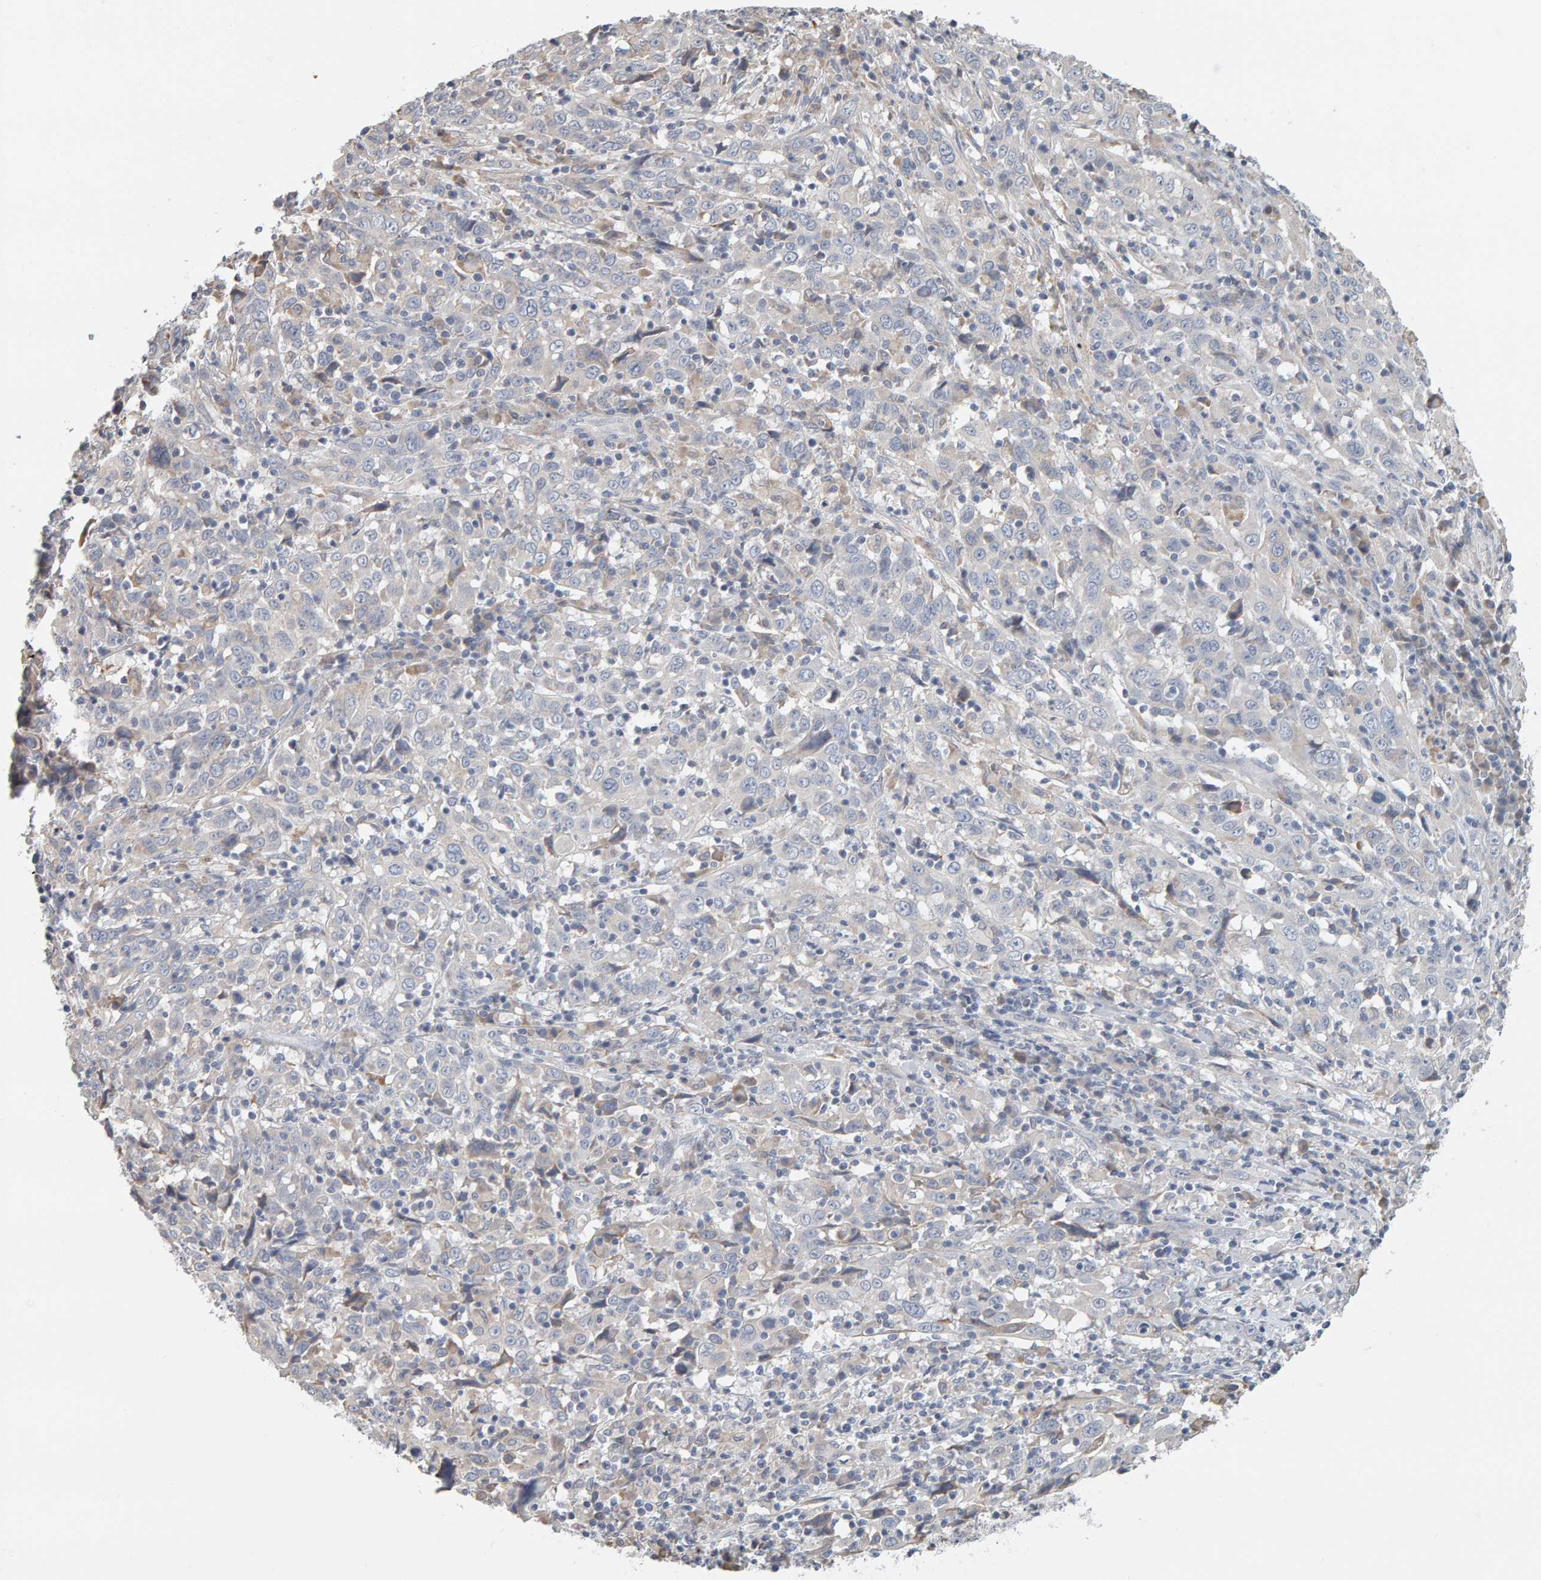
{"staining": {"intensity": "negative", "quantity": "none", "location": "none"}, "tissue": "cervical cancer", "cell_type": "Tumor cells", "image_type": "cancer", "snomed": [{"axis": "morphology", "description": "Squamous cell carcinoma, NOS"}, {"axis": "topography", "description": "Cervix"}], "caption": "A photomicrograph of human squamous cell carcinoma (cervical) is negative for staining in tumor cells. (DAB (3,3'-diaminobenzidine) immunohistochemistry, high magnification).", "gene": "ADHFE1", "patient": {"sex": "female", "age": 46}}